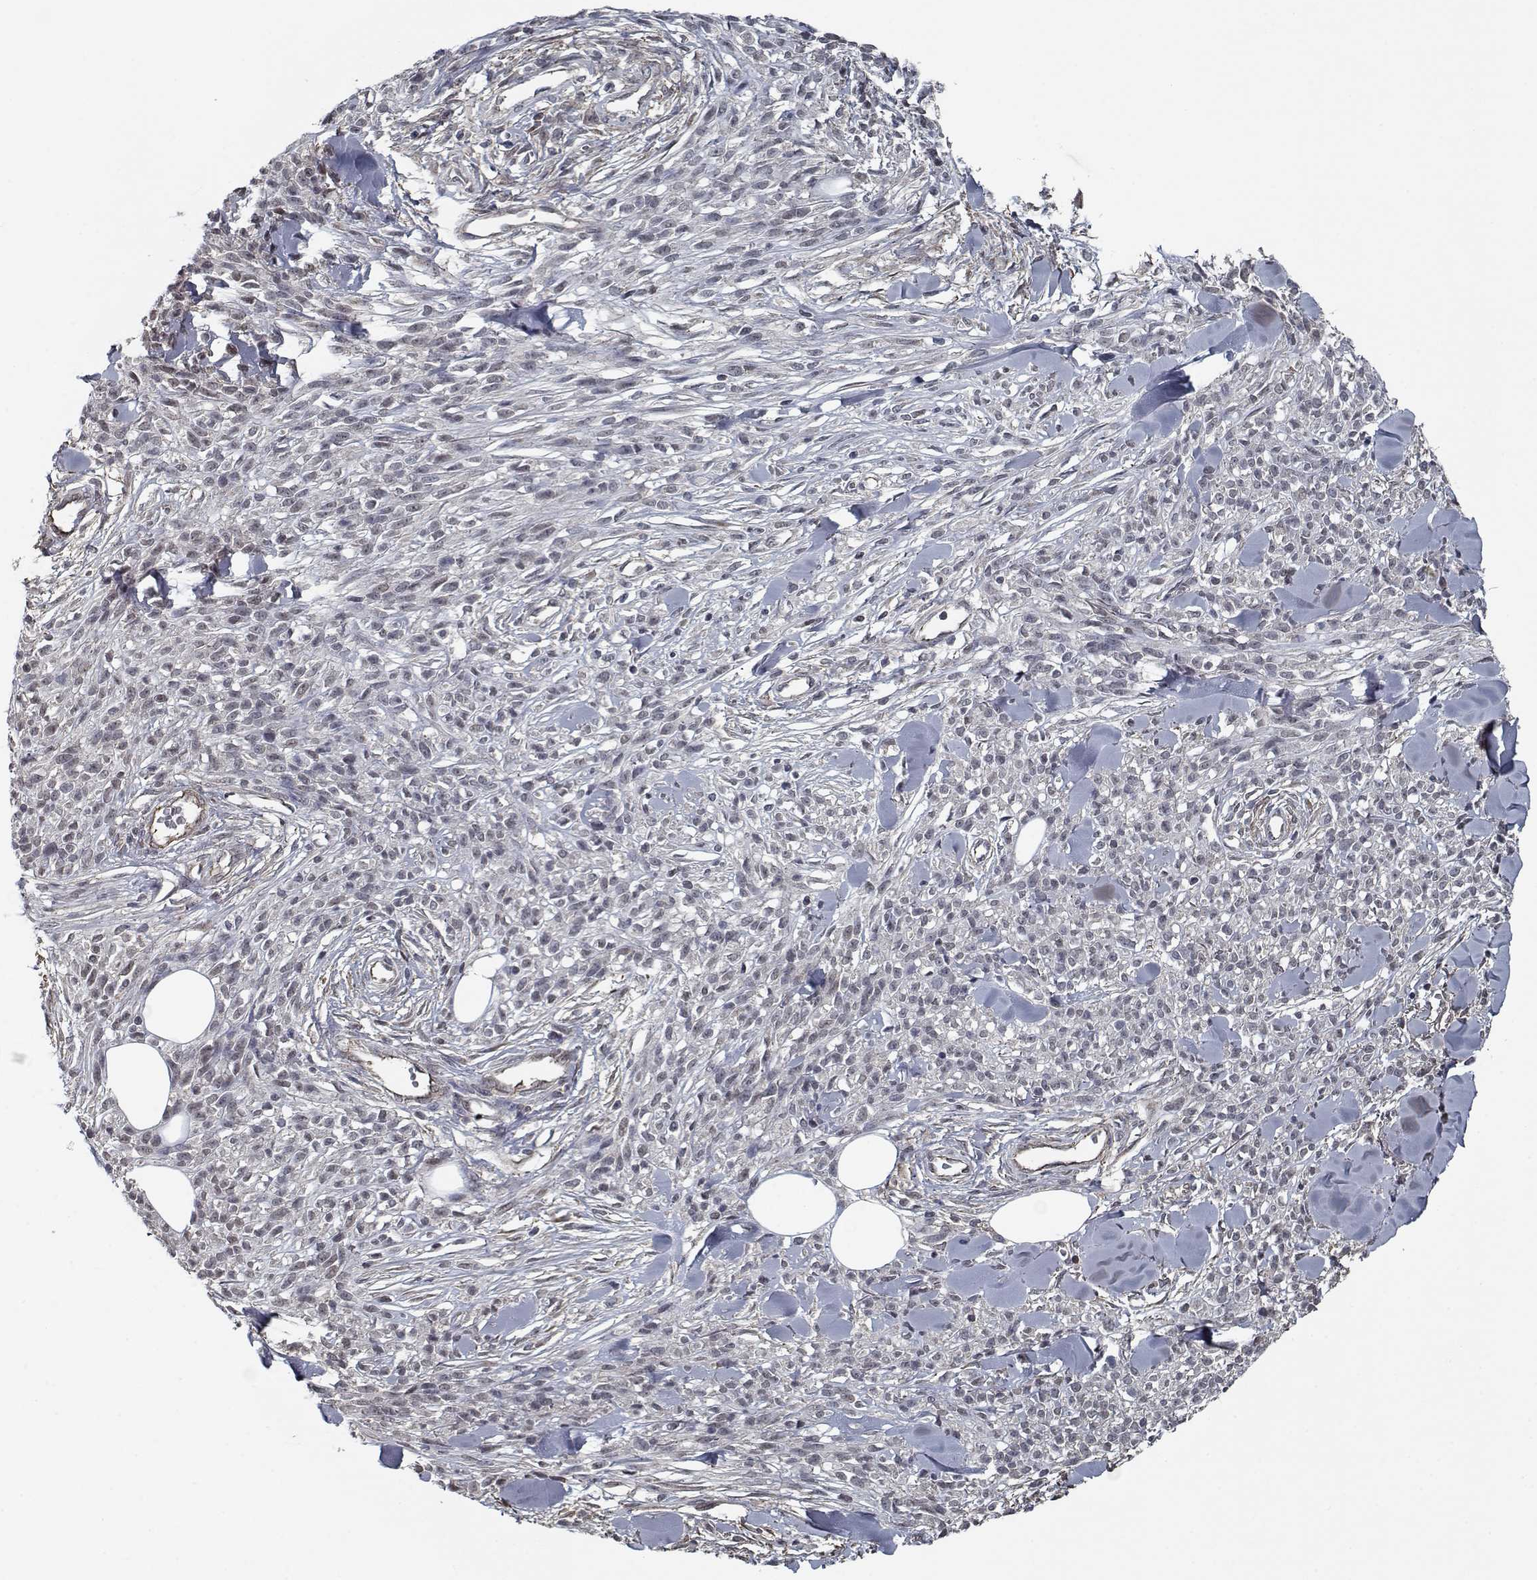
{"staining": {"intensity": "negative", "quantity": "none", "location": "none"}, "tissue": "melanoma", "cell_type": "Tumor cells", "image_type": "cancer", "snomed": [{"axis": "morphology", "description": "Malignant melanoma, NOS"}, {"axis": "topography", "description": "Skin"}, {"axis": "topography", "description": "Skin of trunk"}], "caption": "This photomicrograph is of melanoma stained with immunohistochemistry (IHC) to label a protein in brown with the nuclei are counter-stained blue. There is no positivity in tumor cells.", "gene": "NLK", "patient": {"sex": "male", "age": 74}}